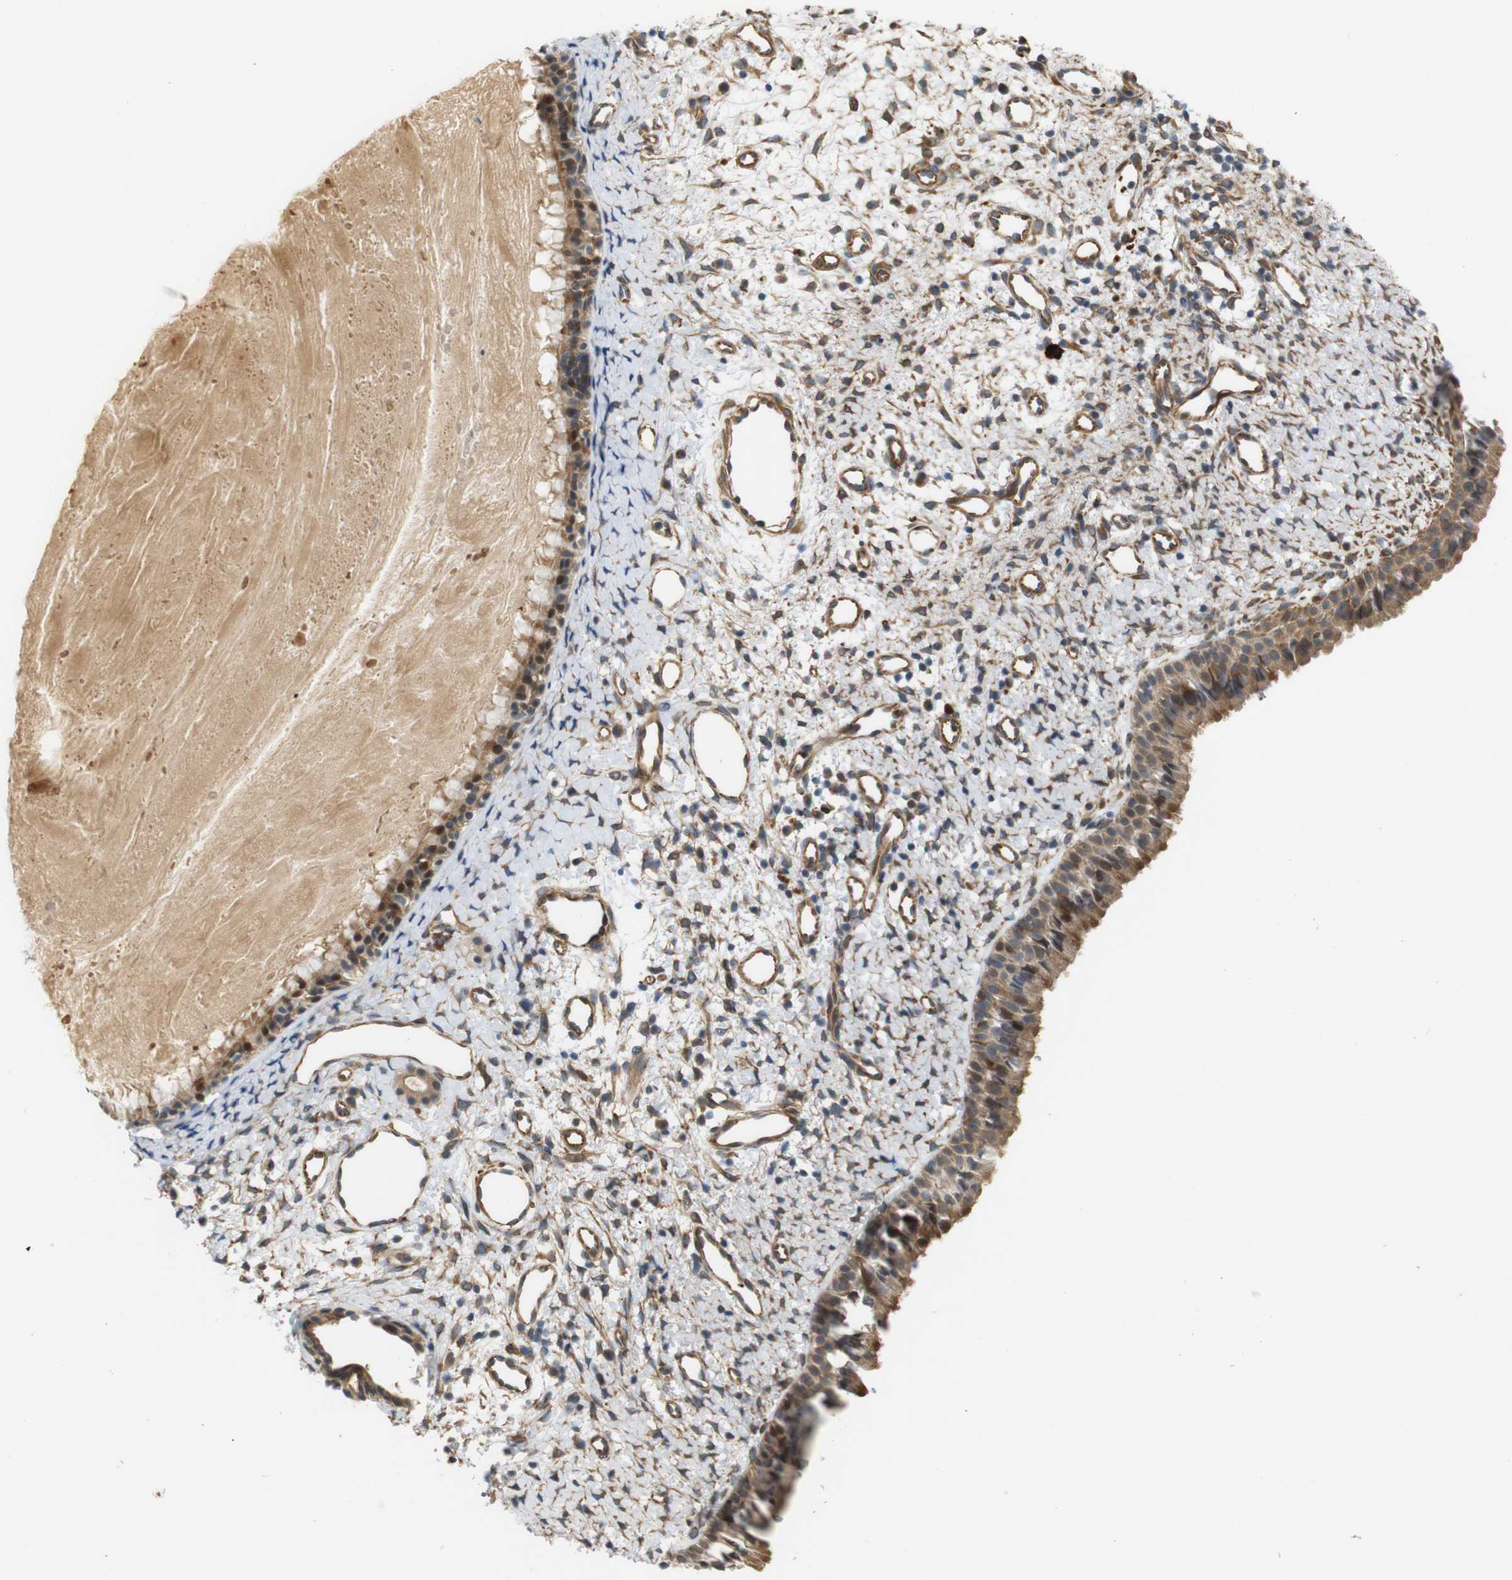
{"staining": {"intensity": "moderate", "quantity": ">75%", "location": "cytoplasmic/membranous"}, "tissue": "nasopharynx", "cell_type": "Respiratory epithelial cells", "image_type": "normal", "snomed": [{"axis": "morphology", "description": "Normal tissue, NOS"}, {"axis": "topography", "description": "Nasopharynx"}], "caption": "Protein analysis of benign nasopharynx exhibits moderate cytoplasmic/membranous expression in about >75% of respiratory epithelial cells.", "gene": "RPTOR", "patient": {"sex": "male", "age": 22}}